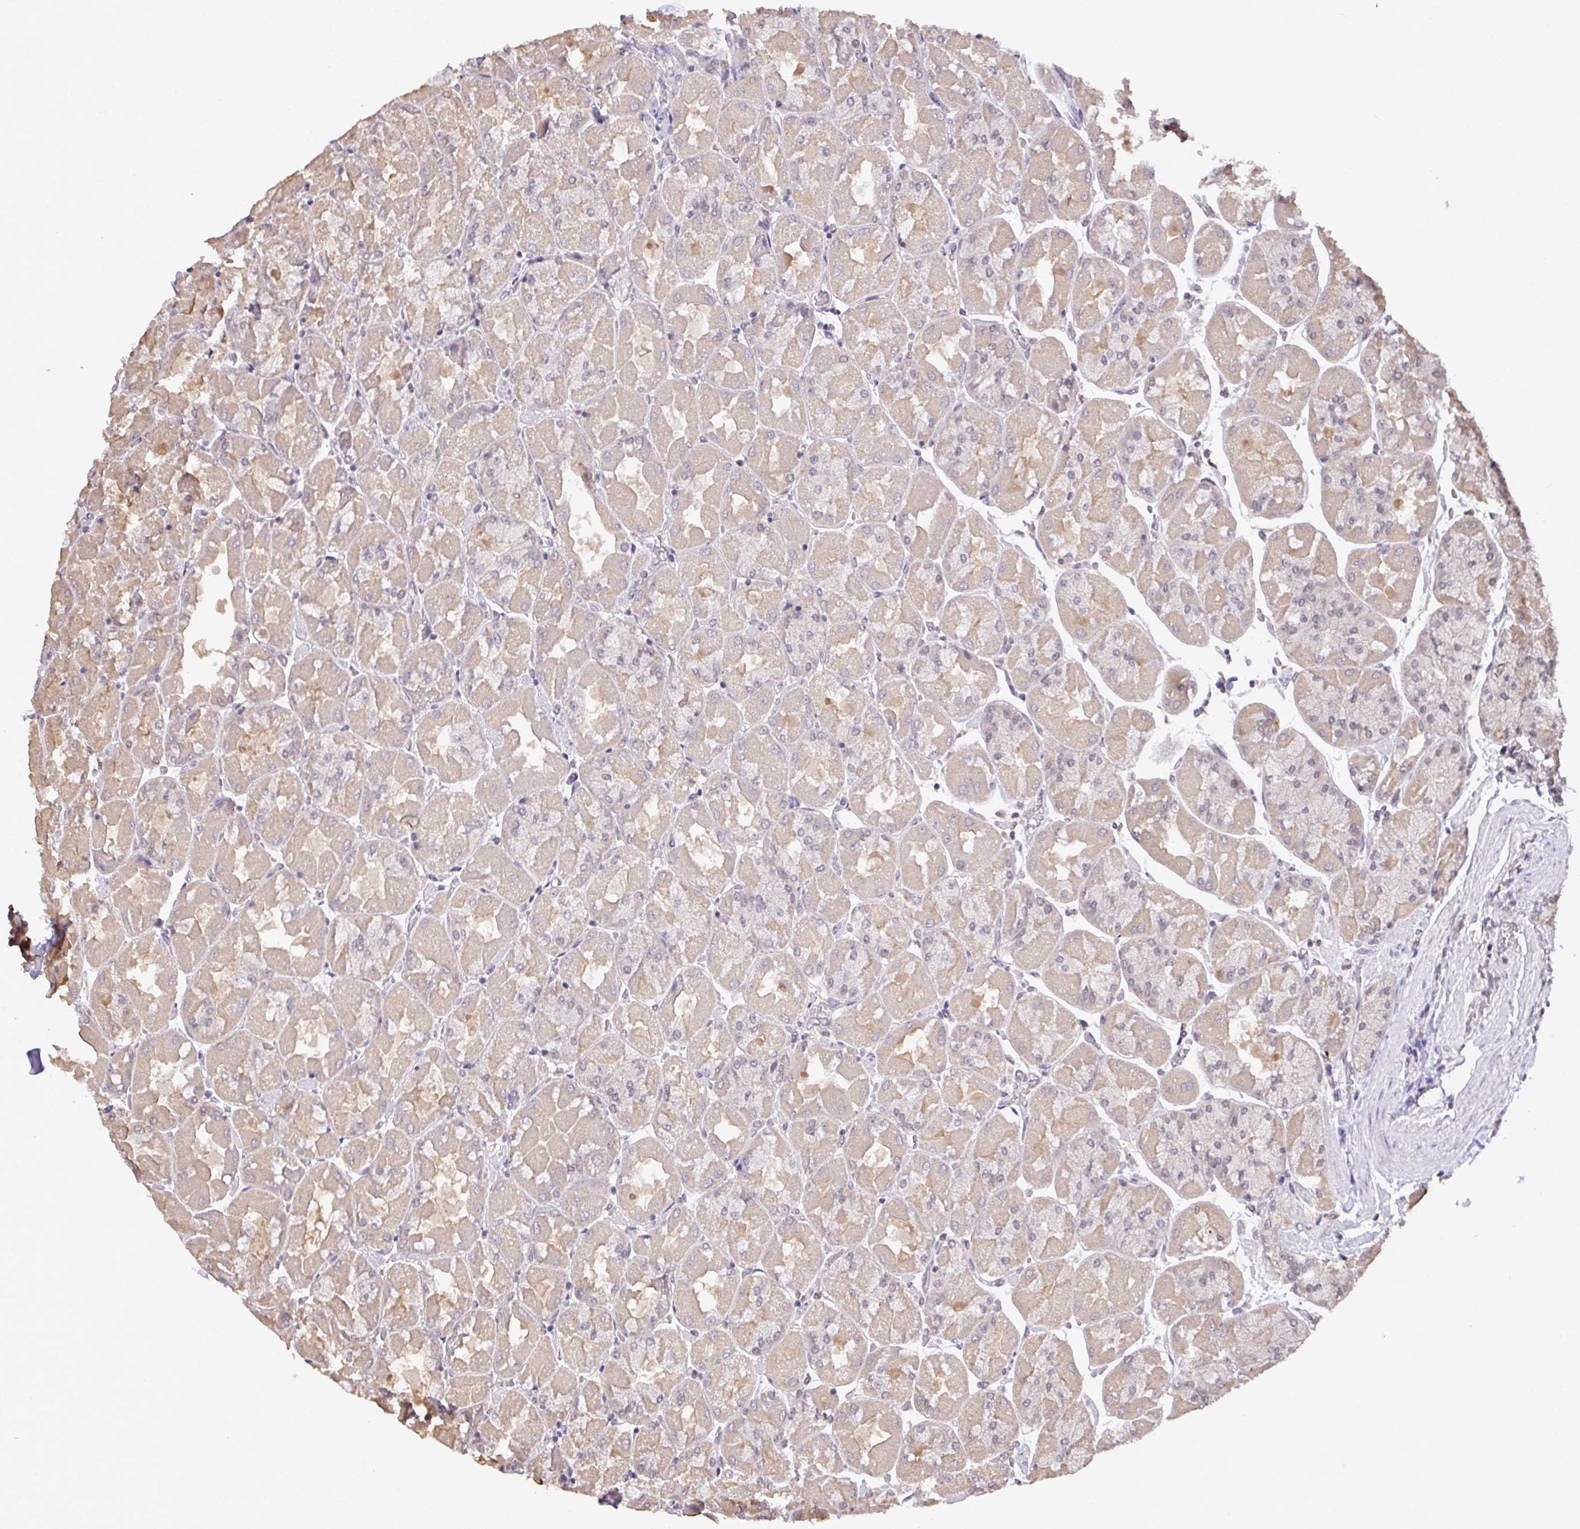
{"staining": {"intensity": "moderate", "quantity": ">75%", "location": "cytoplasmic/membranous,nuclear"}, "tissue": "stomach", "cell_type": "Glandular cells", "image_type": "normal", "snomed": [{"axis": "morphology", "description": "Normal tissue, NOS"}, {"axis": "topography", "description": "Stomach"}], "caption": "A high-resolution photomicrograph shows IHC staining of unremarkable stomach, which reveals moderate cytoplasmic/membranous,nuclear positivity in approximately >75% of glandular cells.", "gene": "C12orf57", "patient": {"sex": "female", "age": 61}}